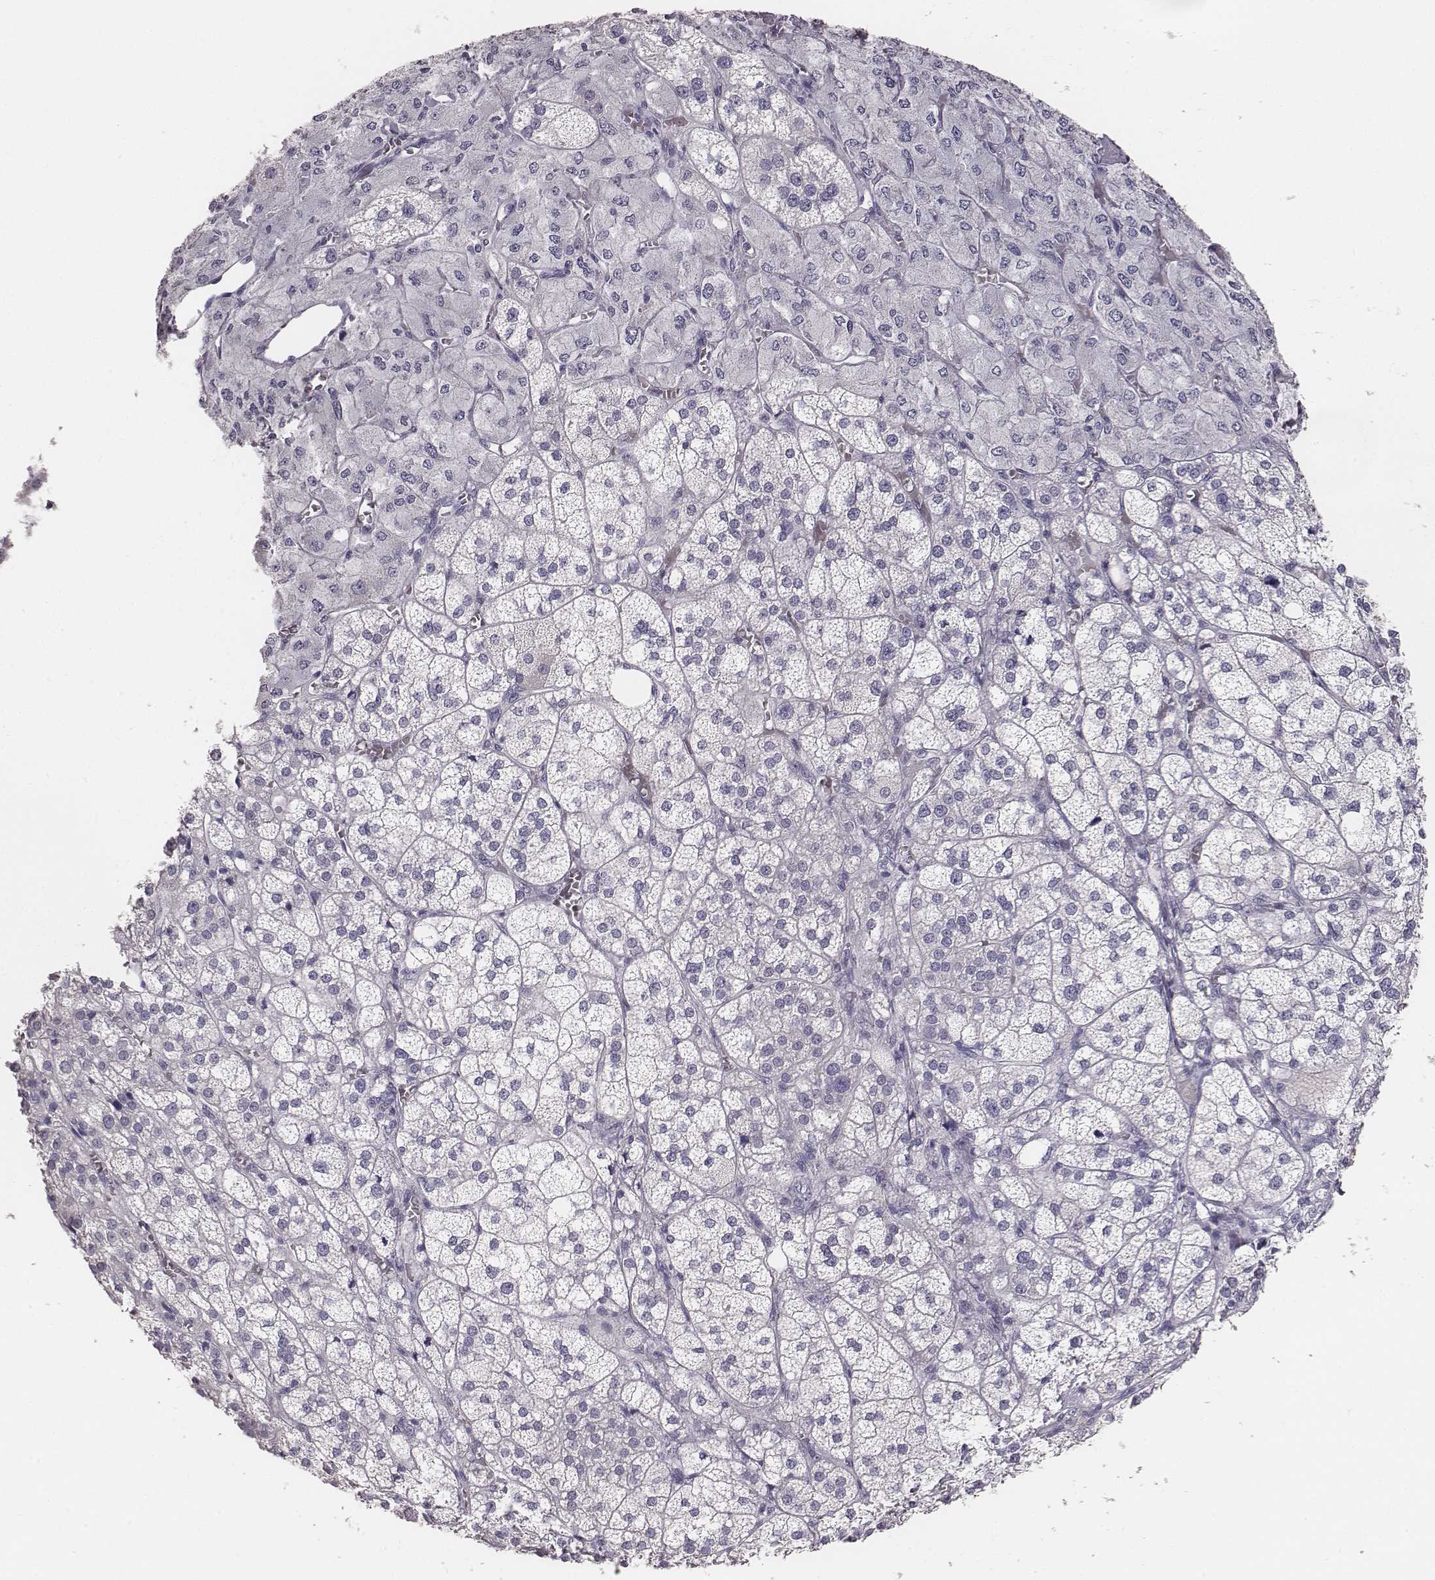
{"staining": {"intensity": "negative", "quantity": "none", "location": "none"}, "tissue": "adrenal gland", "cell_type": "Glandular cells", "image_type": "normal", "snomed": [{"axis": "morphology", "description": "Normal tissue, NOS"}, {"axis": "topography", "description": "Adrenal gland"}], "caption": "The immunohistochemistry photomicrograph has no significant expression in glandular cells of adrenal gland. (Brightfield microscopy of DAB IHC at high magnification).", "gene": "MYH6", "patient": {"sex": "female", "age": 60}}